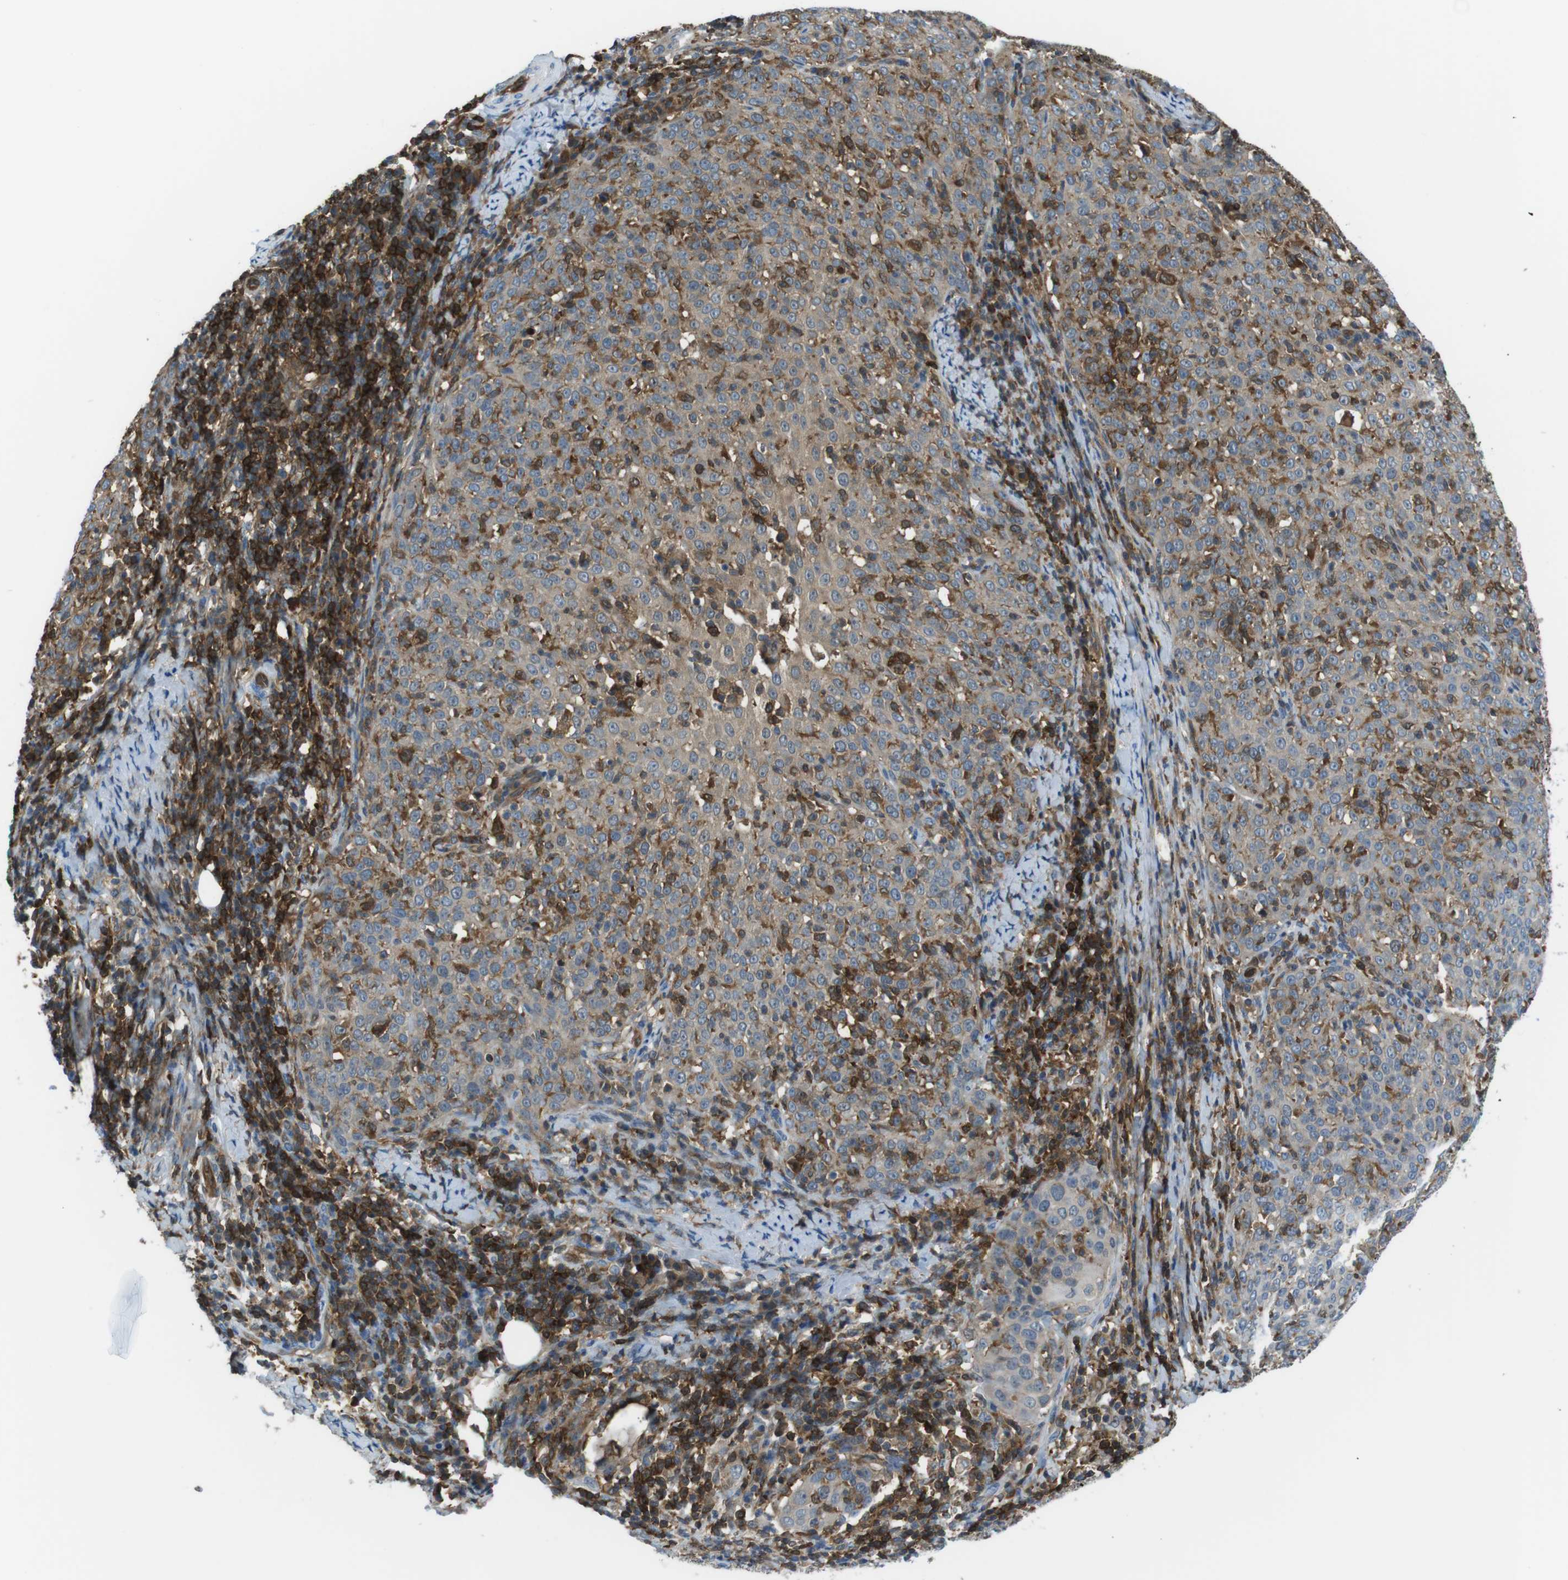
{"staining": {"intensity": "weak", "quantity": "25%-75%", "location": "cytoplasmic/membranous"}, "tissue": "cervical cancer", "cell_type": "Tumor cells", "image_type": "cancer", "snomed": [{"axis": "morphology", "description": "Squamous cell carcinoma, NOS"}, {"axis": "topography", "description": "Cervix"}], "caption": "A high-resolution micrograph shows immunohistochemistry staining of cervical cancer, which displays weak cytoplasmic/membranous positivity in approximately 25%-75% of tumor cells.", "gene": "TES", "patient": {"sex": "female", "age": 51}}